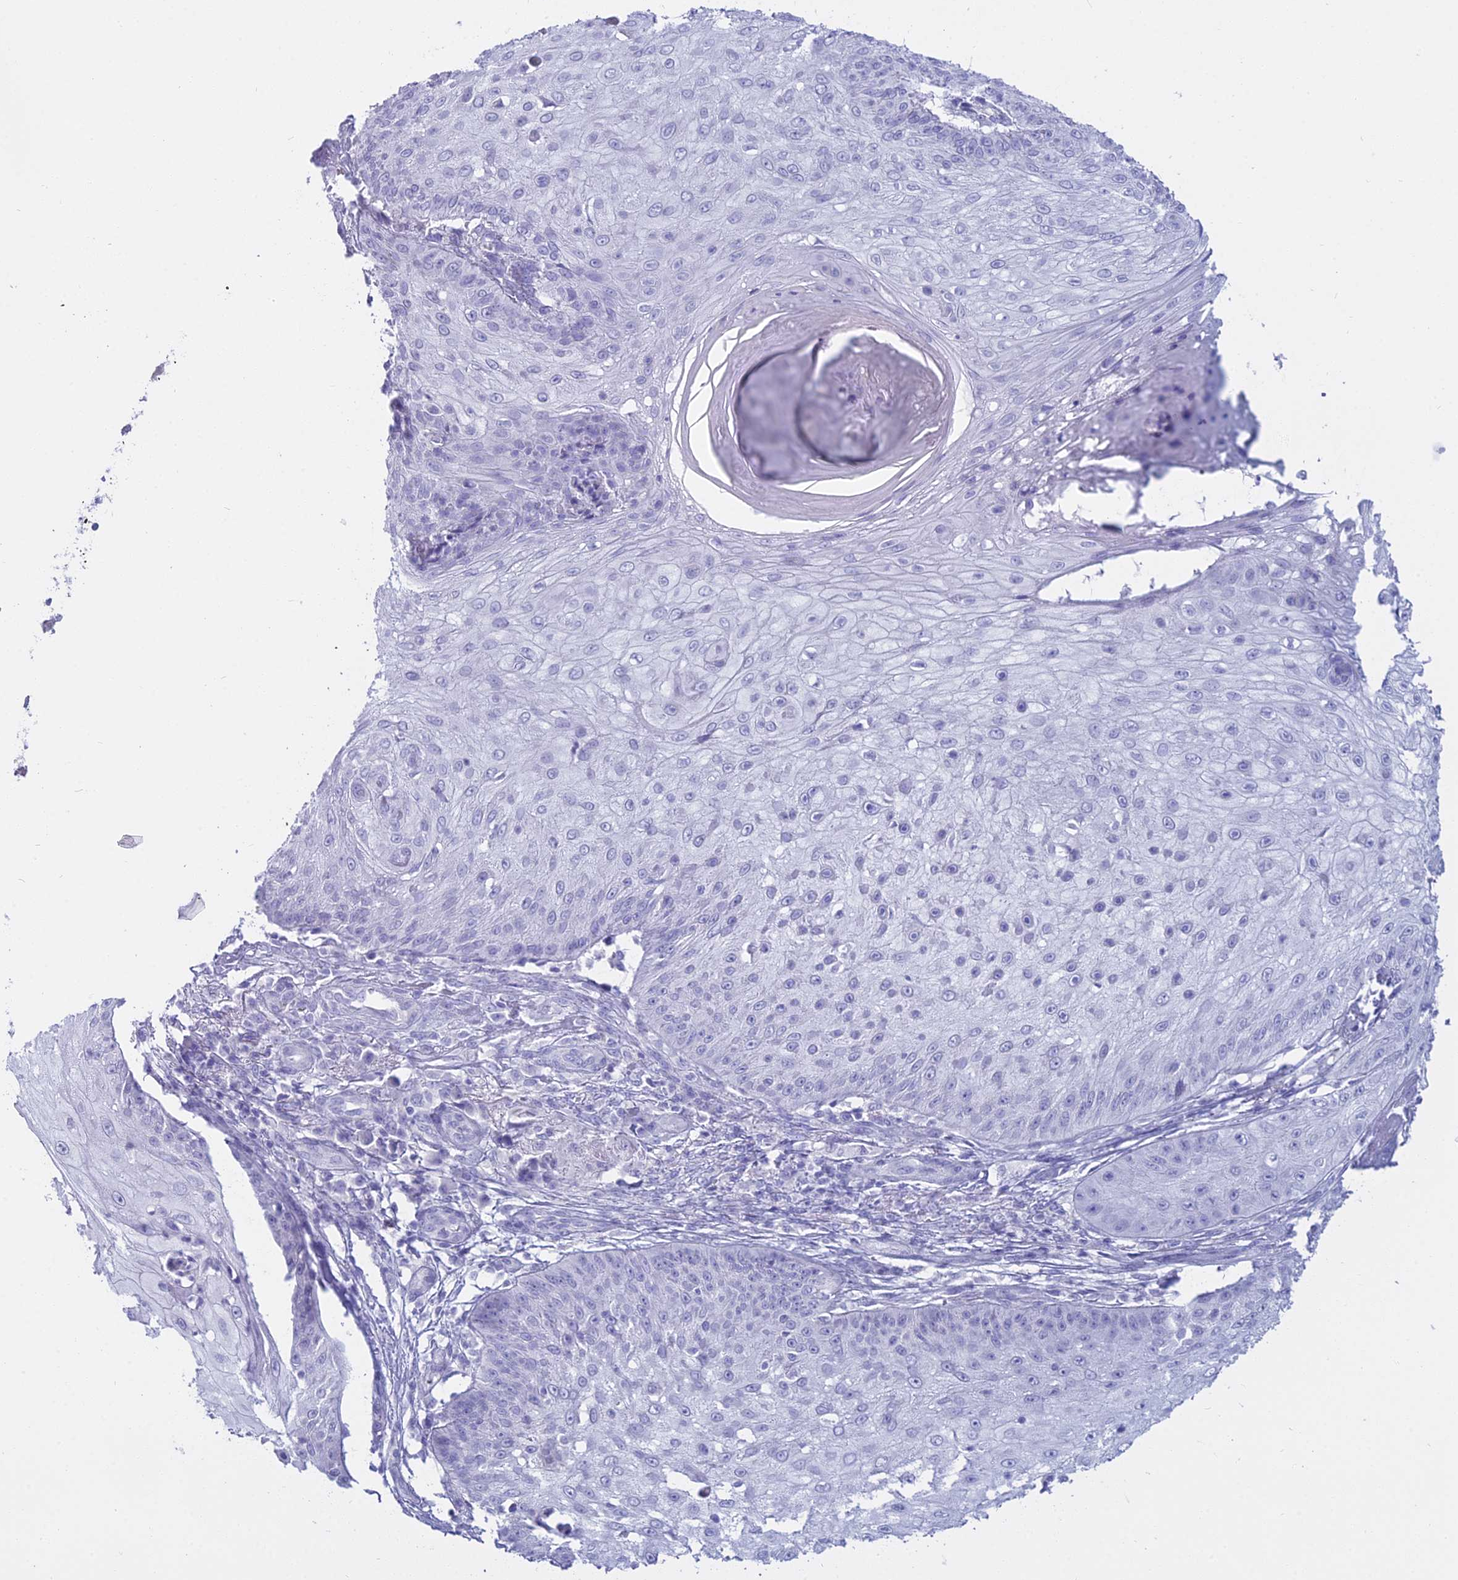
{"staining": {"intensity": "negative", "quantity": "none", "location": "none"}, "tissue": "skin cancer", "cell_type": "Tumor cells", "image_type": "cancer", "snomed": [{"axis": "morphology", "description": "Squamous cell carcinoma, NOS"}, {"axis": "topography", "description": "Skin"}], "caption": "A photomicrograph of skin squamous cell carcinoma stained for a protein reveals no brown staining in tumor cells.", "gene": "ALPP", "patient": {"sex": "male", "age": 70}}